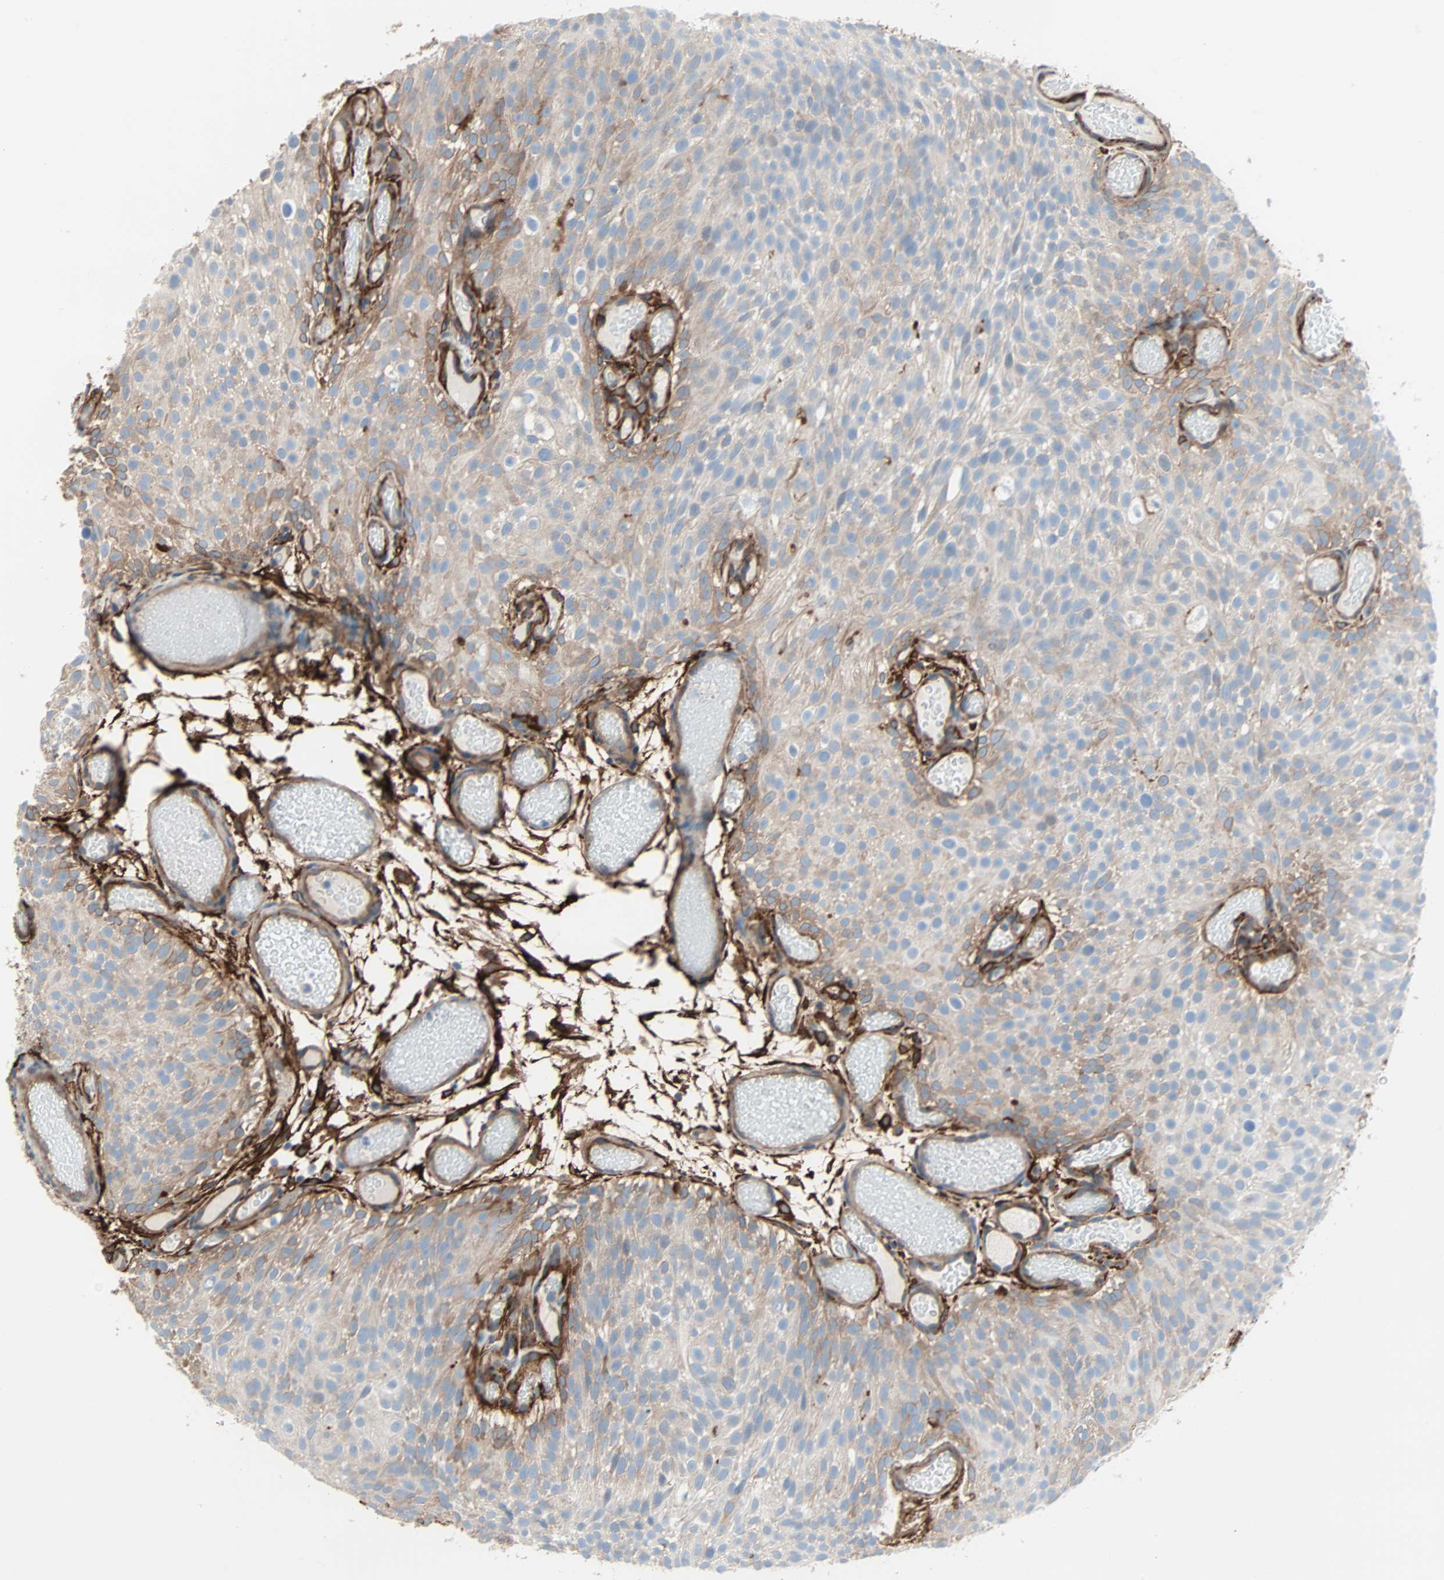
{"staining": {"intensity": "moderate", "quantity": "25%-75%", "location": "cytoplasmic/membranous"}, "tissue": "urothelial cancer", "cell_type": "Tumor cells", "image_type": "cancer", "snomed": [{"axis": "morphology", "description": "Urothelial carcinoma, Low grade"}, {"axis": "topography", "description": "Urinary bladder"}], "caption": "Urothelial carcinoma (low-grade) stained with a protein marker reveals moderate staining in tumor cells.", "gene": "EPB41L2", "patient": {"sex": "male", "age": 78}}